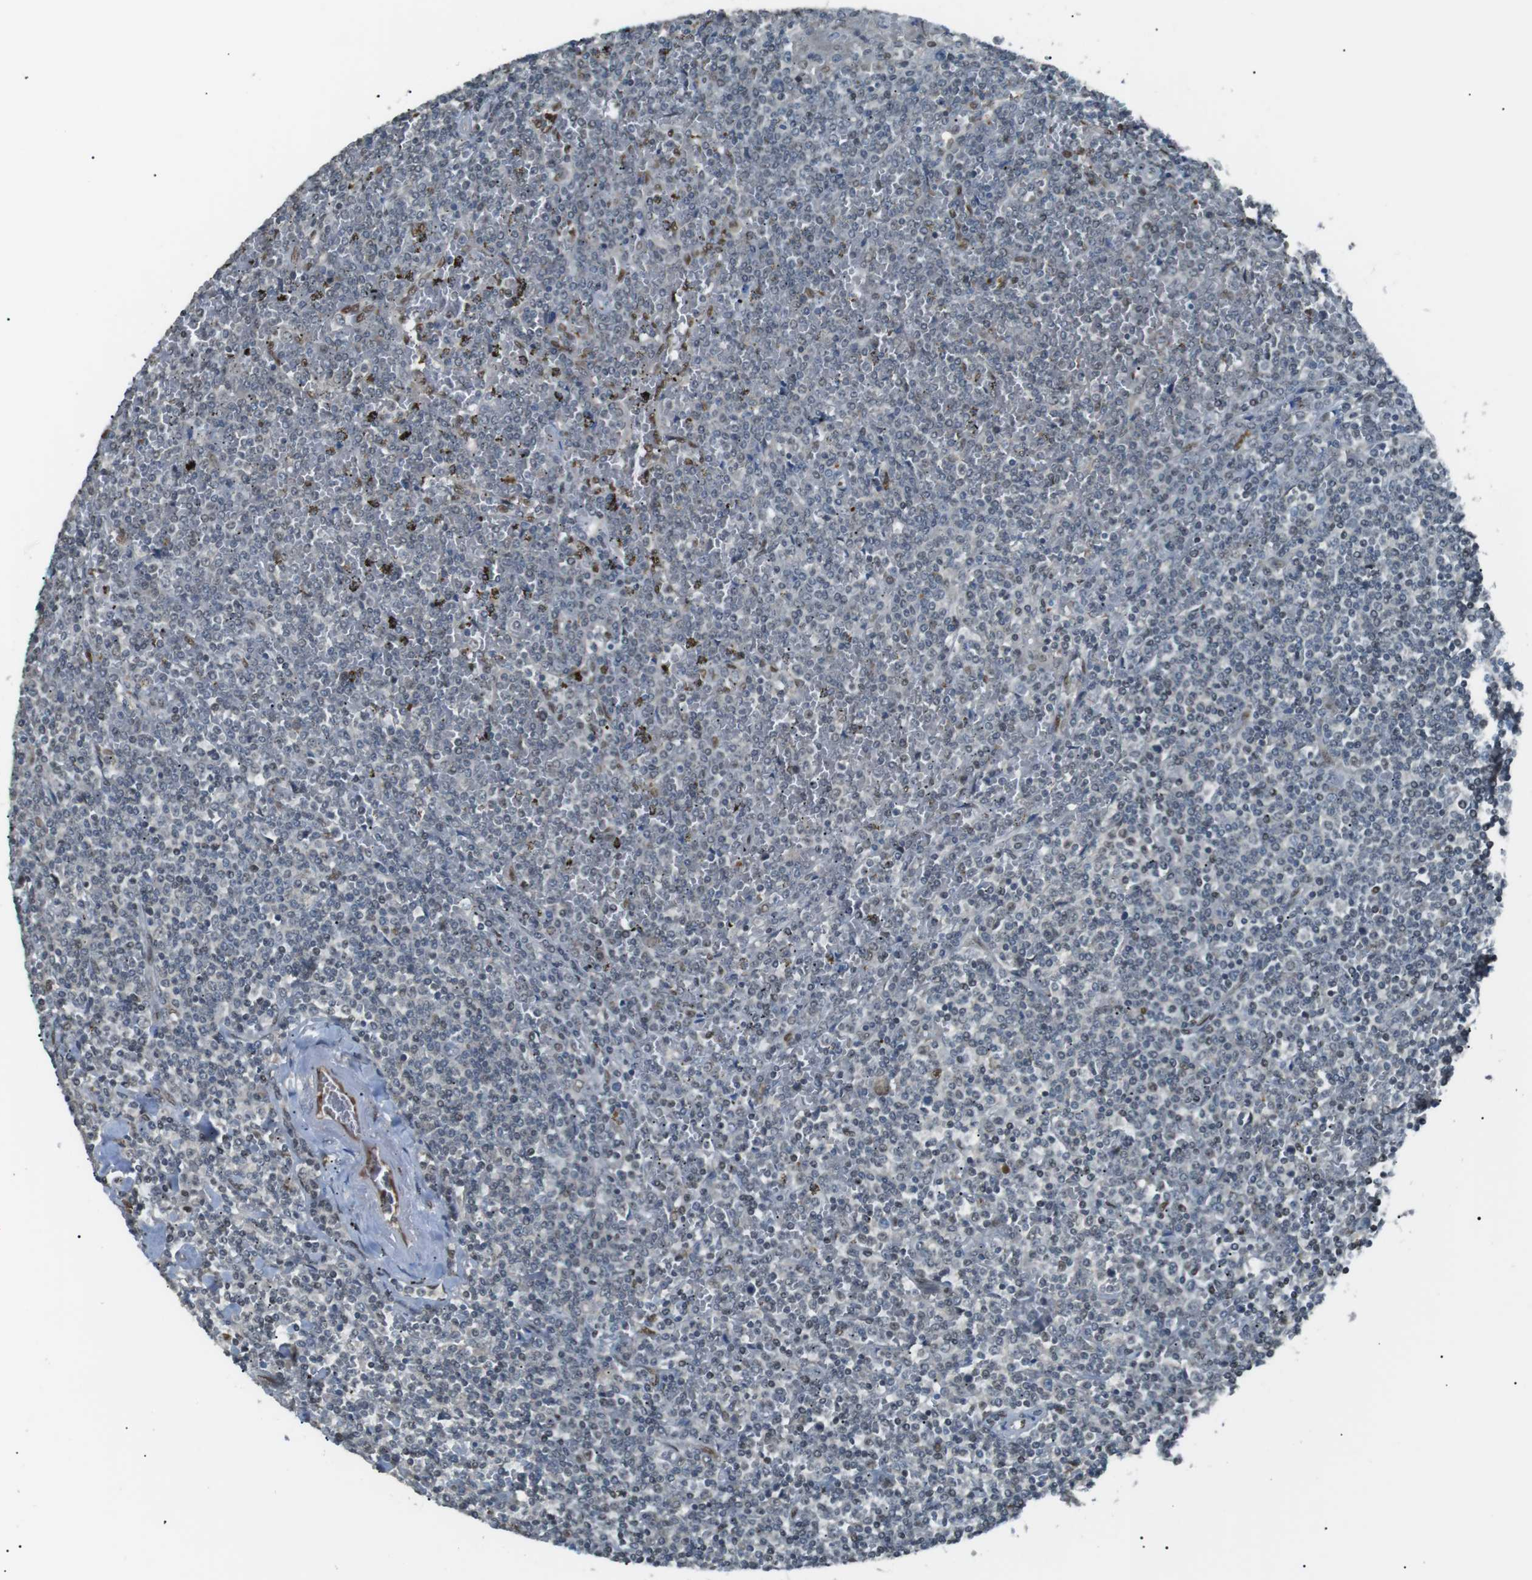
{"staining": {"intensity": "weak", "quantity": "<25%", "location": "nuclear"}, "tissue": "lymphoma", "cell_type": "Tumor cells", "image_type": "cancer", "snomed": [{"axis": "morphology", "description": "Malignant lymphoma, non-Hodgkin's type, Low grade"}, {"axis": "topography", "description": "Spleen"}], "caption": "There is no significant positivity in tumor cells of lymphoma.", "gene": "SRPK2", "patient": {"sex": "female", "age": 19}}